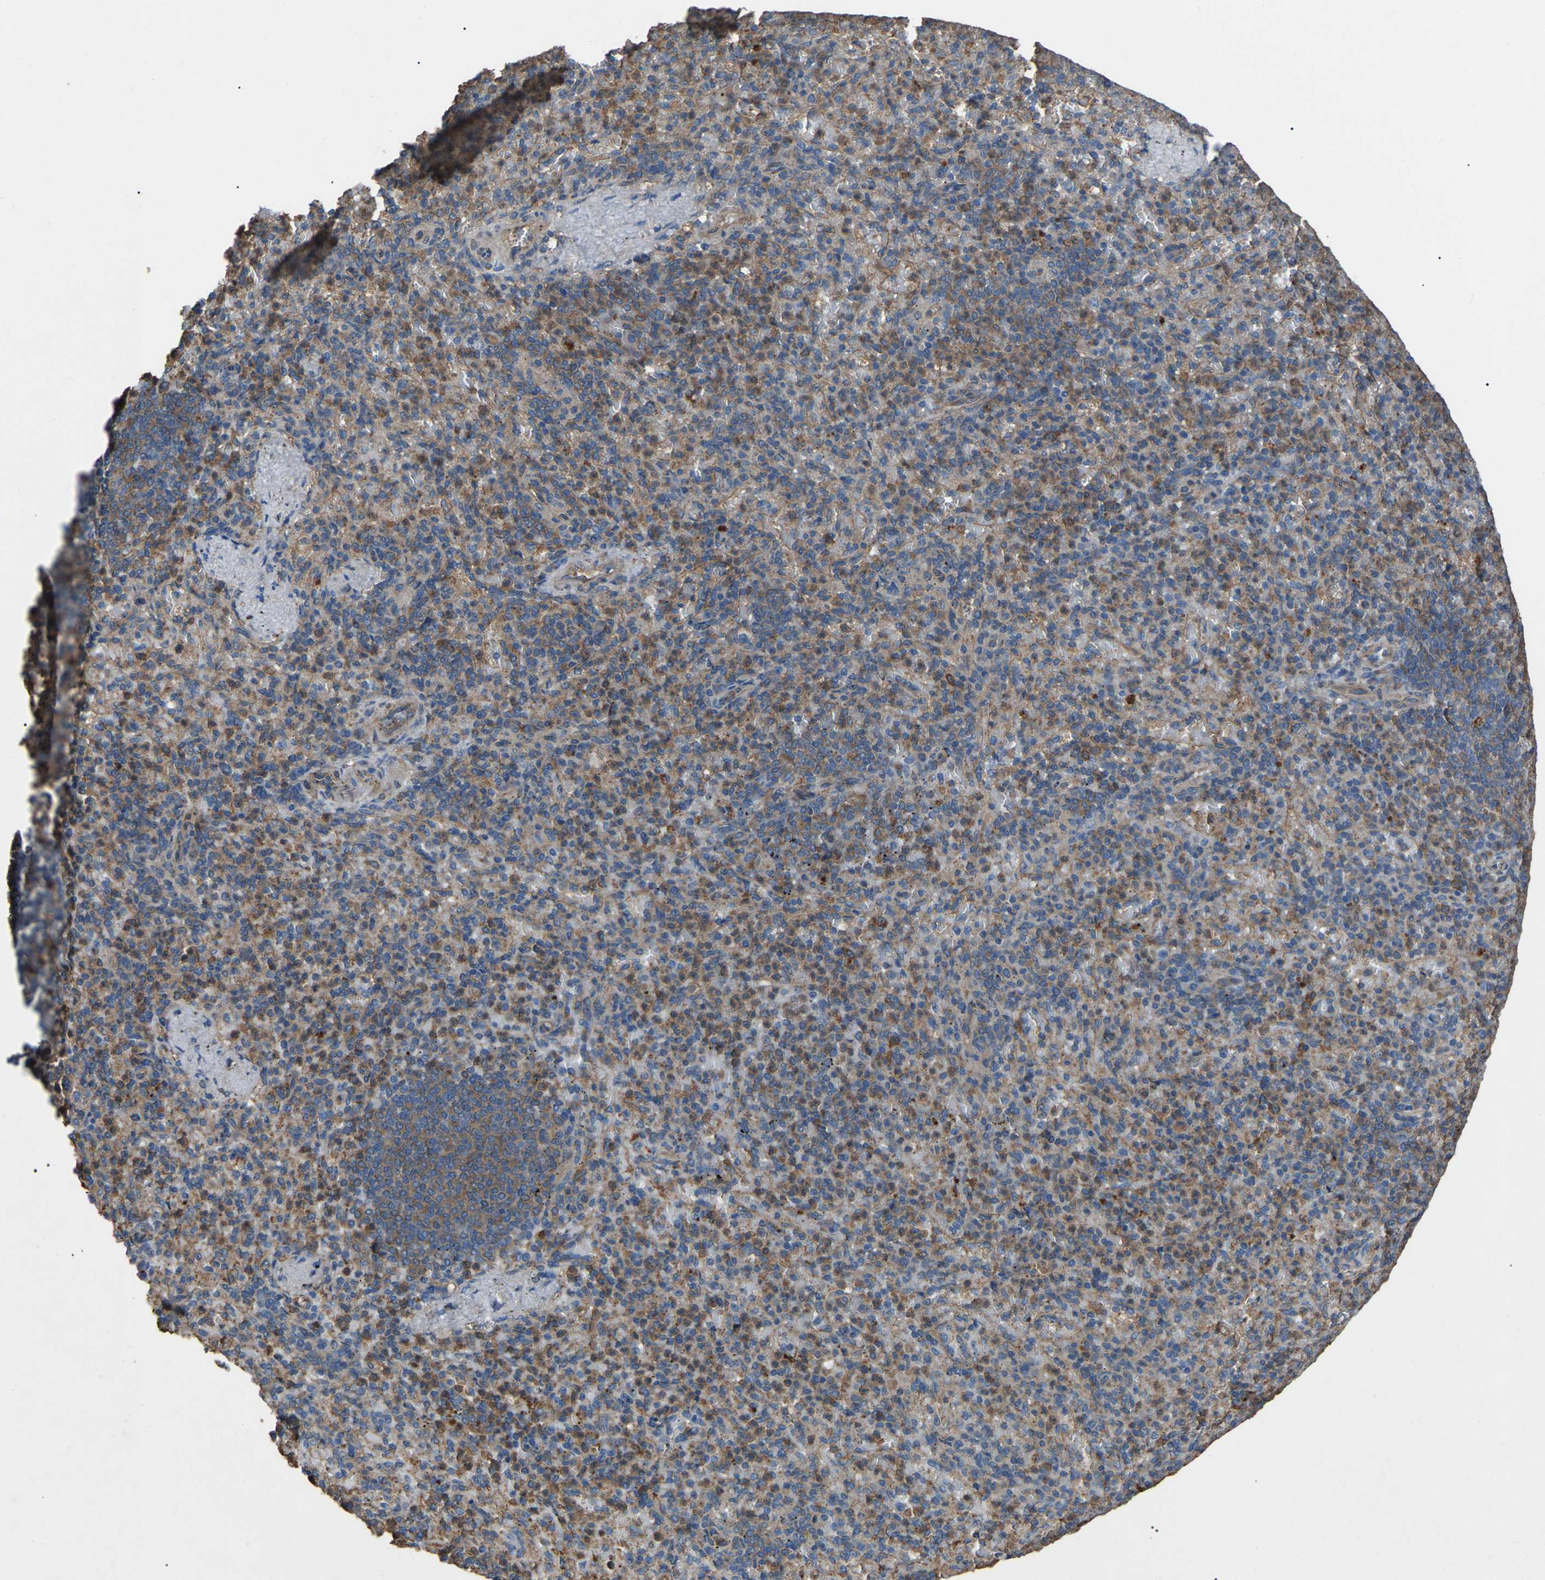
{"staining": {"intensity": "moderate", "quantity": ">75%", "location": "cytoplasmic/membranous"}, "tissue": "spleen", "cell_type": "Cells in red pulp", "image_type": "normal", "snomed": [{"axis": "morphology", "description": "Normal tissue, NOS"}, {"axis": "topography", "description": "Spleen"}], "caption": "Immunohistochemical staining of normal spleen shows >75% levels of moderate cytoplasmic/membranous protein positivity in approximately >75% of cells in red pulp. (Brightfield microscopy of DAB IHC at high magnification).", "gene": "AIMP1", "patient": {"sex": "female", "age": 74}}